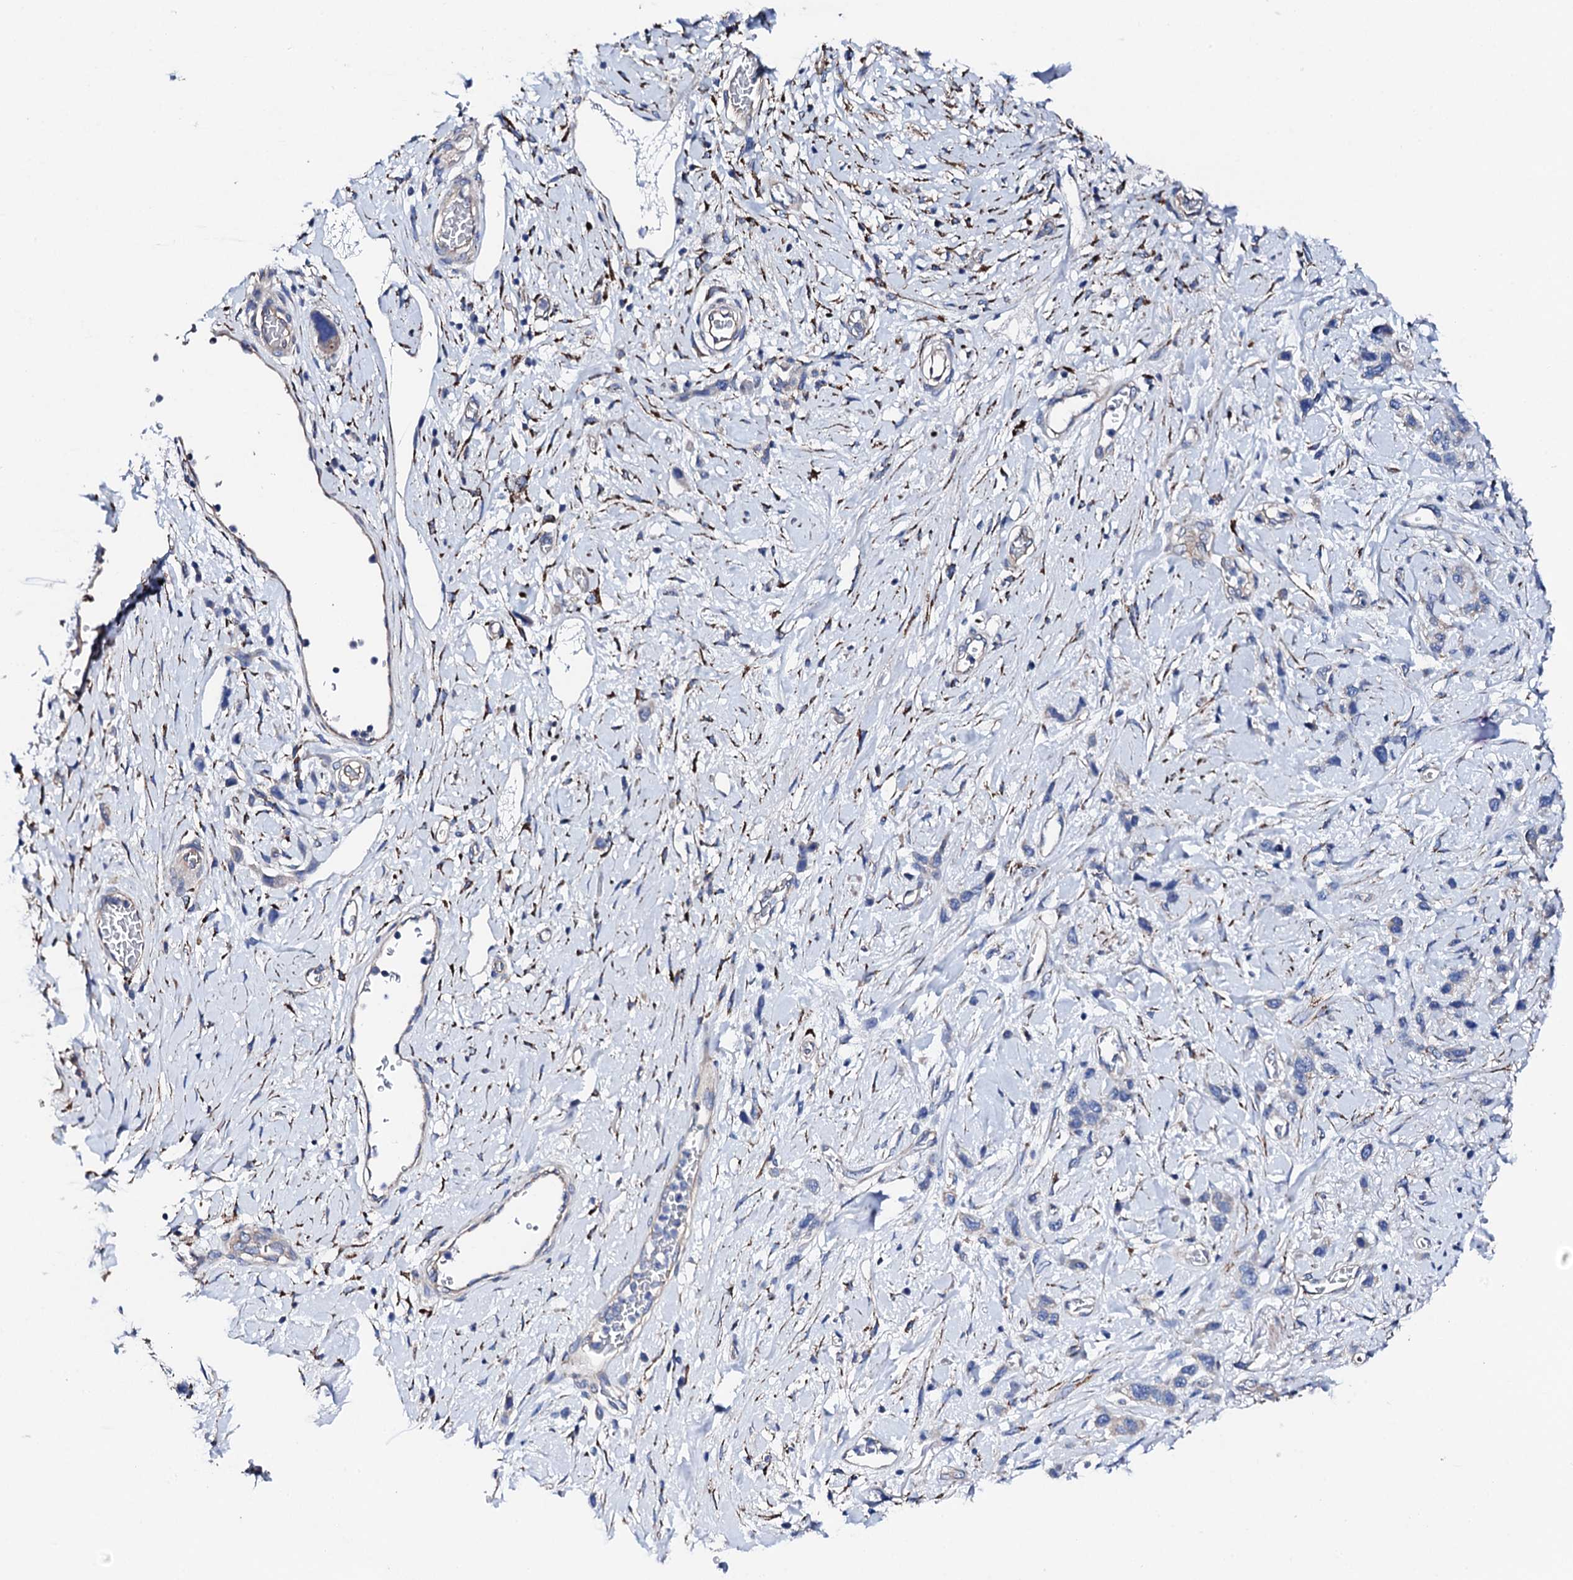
{"staining": {"intensity": "negative", "quantity": "none", "location": "none"}, "tissue": "stomach cancer", "cell_type": "Tumor cells", "image_type": "cancer", "snomed": [{"axis": "morphology", "description": "Adenocarcinoma, NOS"}, {"axis": "morphology", "description": "Adenocarcinoma, High grade"}, {"axis": "topography", "description": "Stomach, upper"}, {"axis": "topography", "description": "Stomach, lower"}], "caption": "Immunohistochemical staining of high-grade adenocarcinoma (stomach) shows no significant positivity in tumor cells.", "gene": "KLHL32", "patient": {"sex": "female", "age": 65}}